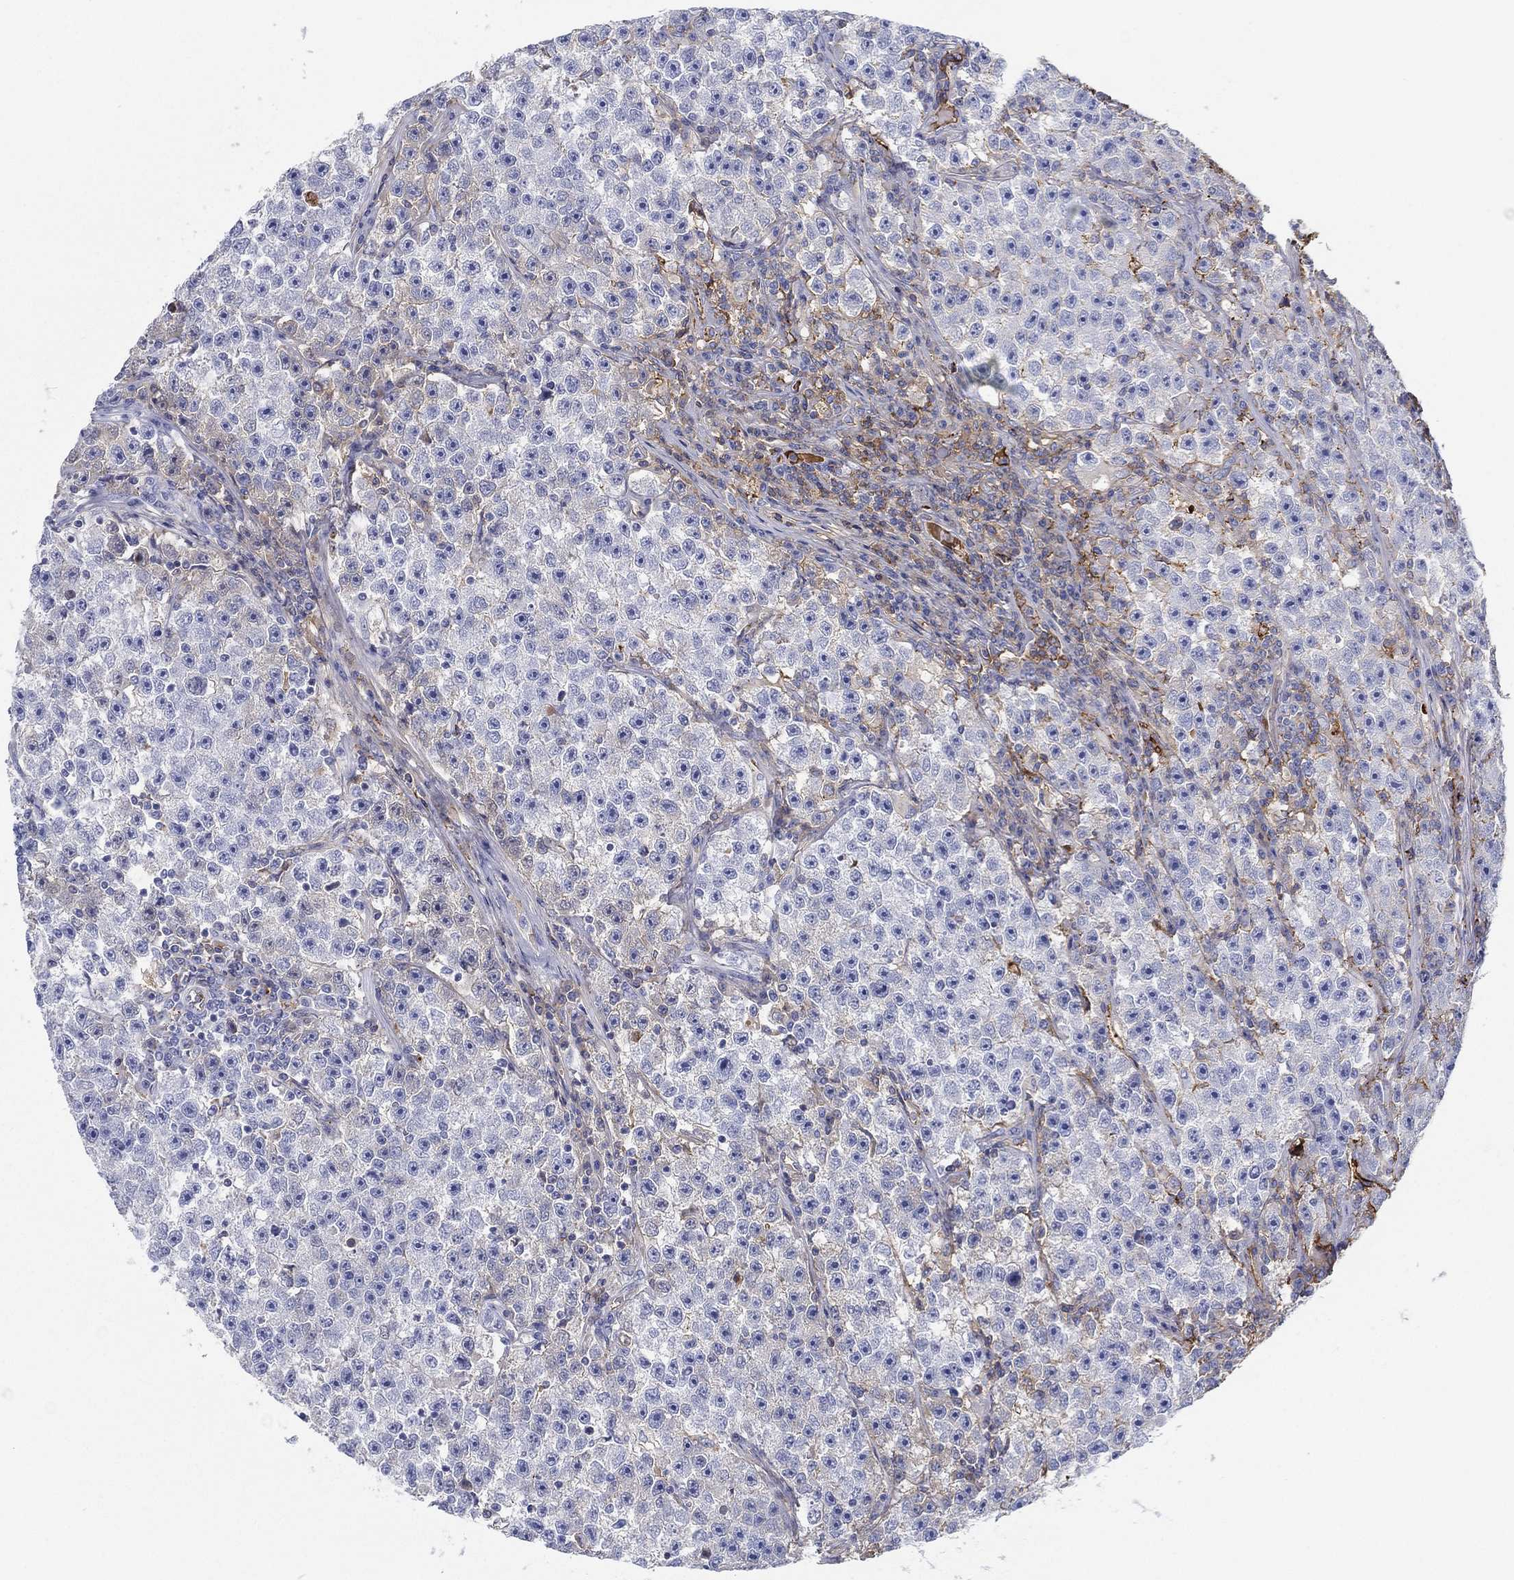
{"staining": {"intensity": "moderate", "quantity": "<25%", "location": "cytoplasmic/membranous"}, "tissue": "testis cancer", "cell_type": "Tumor cells", "image_type": "cancer", "snomed": [{"axis": "morphology", "description": "Seminoma, NOS"}, {"axis": "topography", "description": "Testis"}], "caption": "Testis cancer (seminoma) stained with a brown dye demonstrates moderate cytoplasmic/membranous positive expression in approximately <25% of tumor cells.", "gene": "IFNB1", "patient": {"sex": "male", "age": 22}}